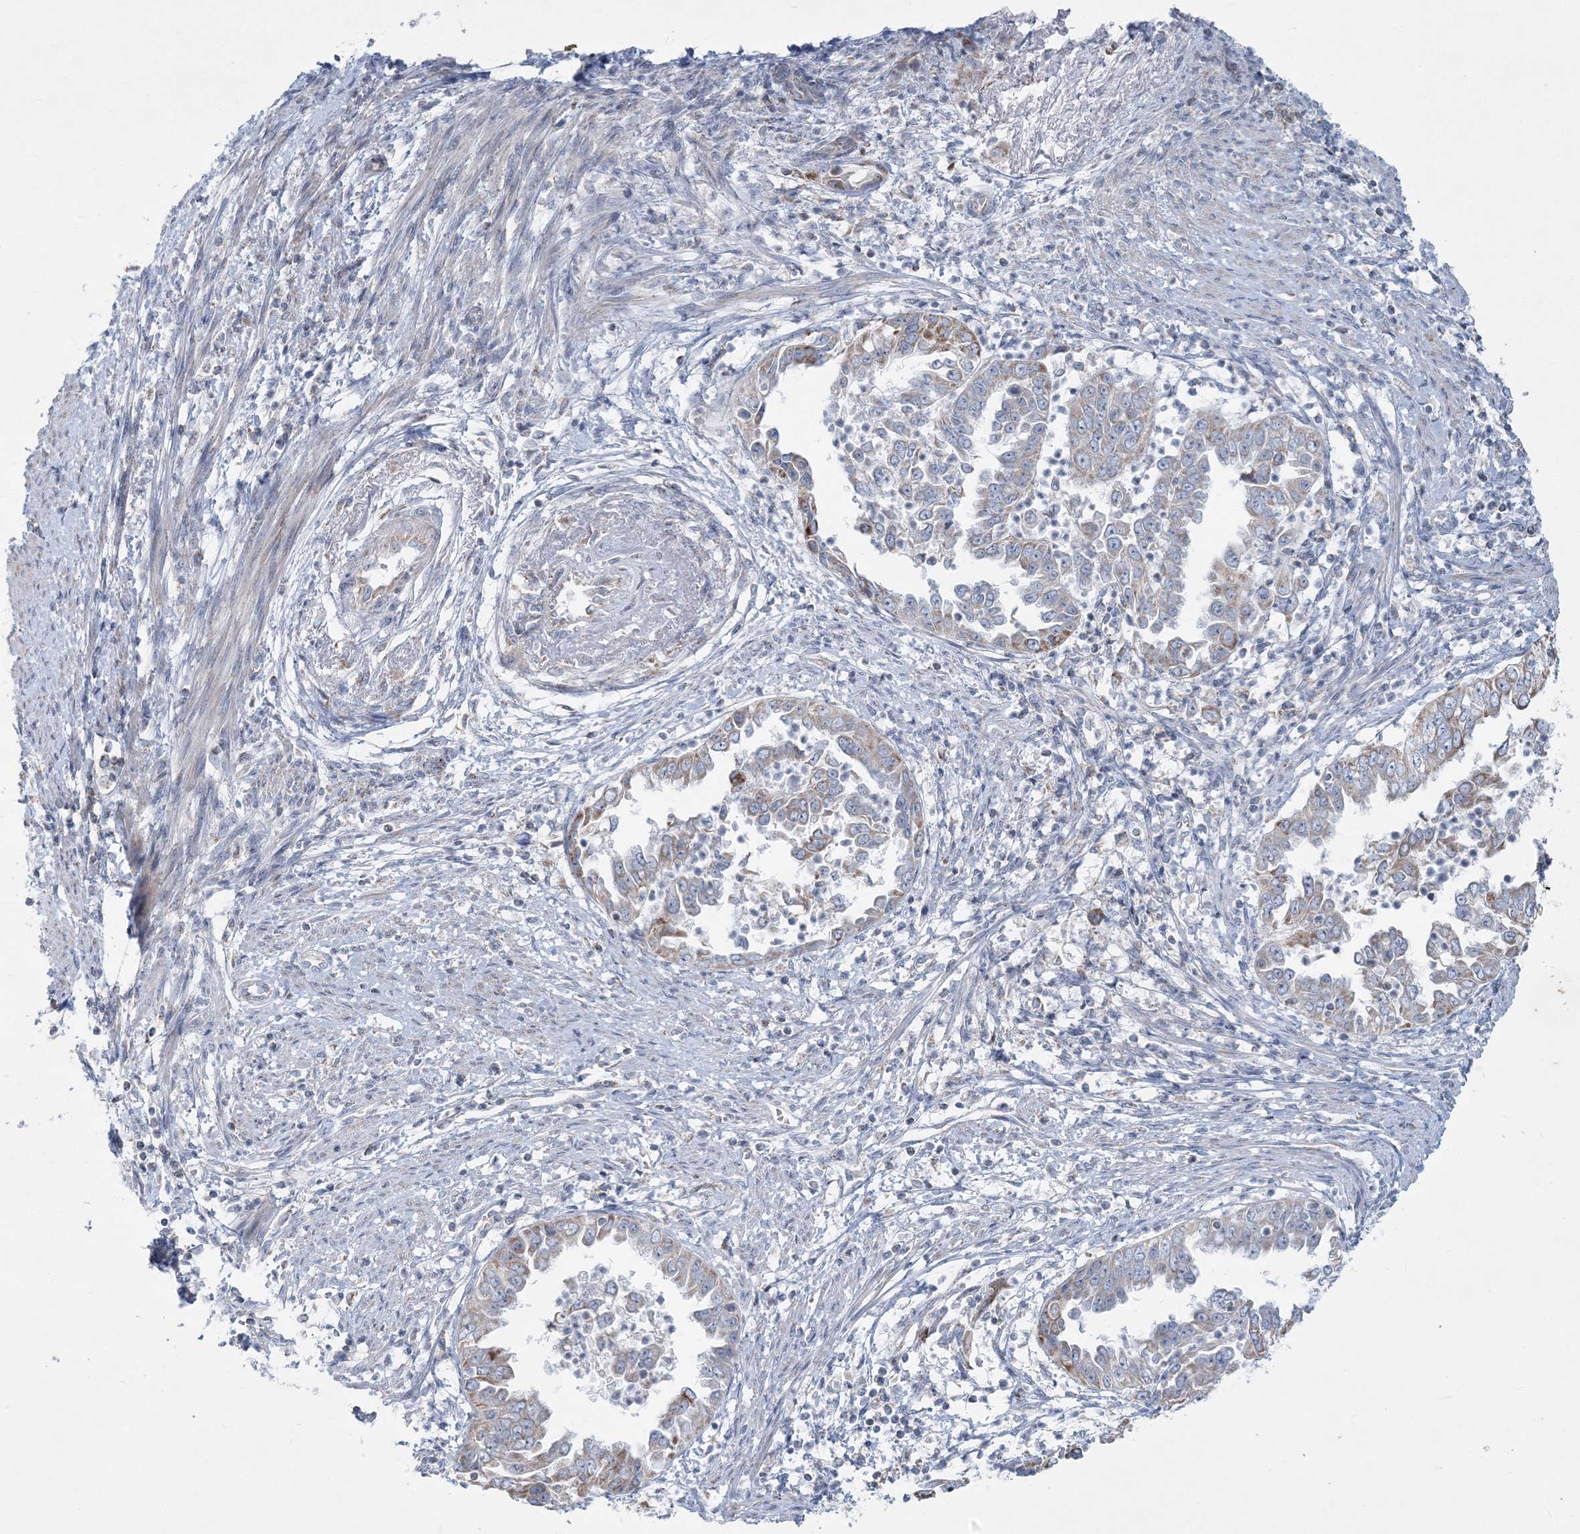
{"staining": {"intensity": "moderate", "quantity": "<25%", "location": "cytoplasmic/membranous"}, "tissue": "endometrial cancer", "cell_type": "Tumor cells", "image_type": "cancer", "snomed": [{"axis": "morphology", "description": "Adenocarcinoma, NOS"}, {"axis": "topography", "description": "Endometrium"}], "caption": "Moderate cytoplasmic/membranous staining is appreciated in about <25% of tumor cells in endometrial adenocarcinoma.", "gene": "TBC1D7", "patient": {"sex": "female", "age": 85}}